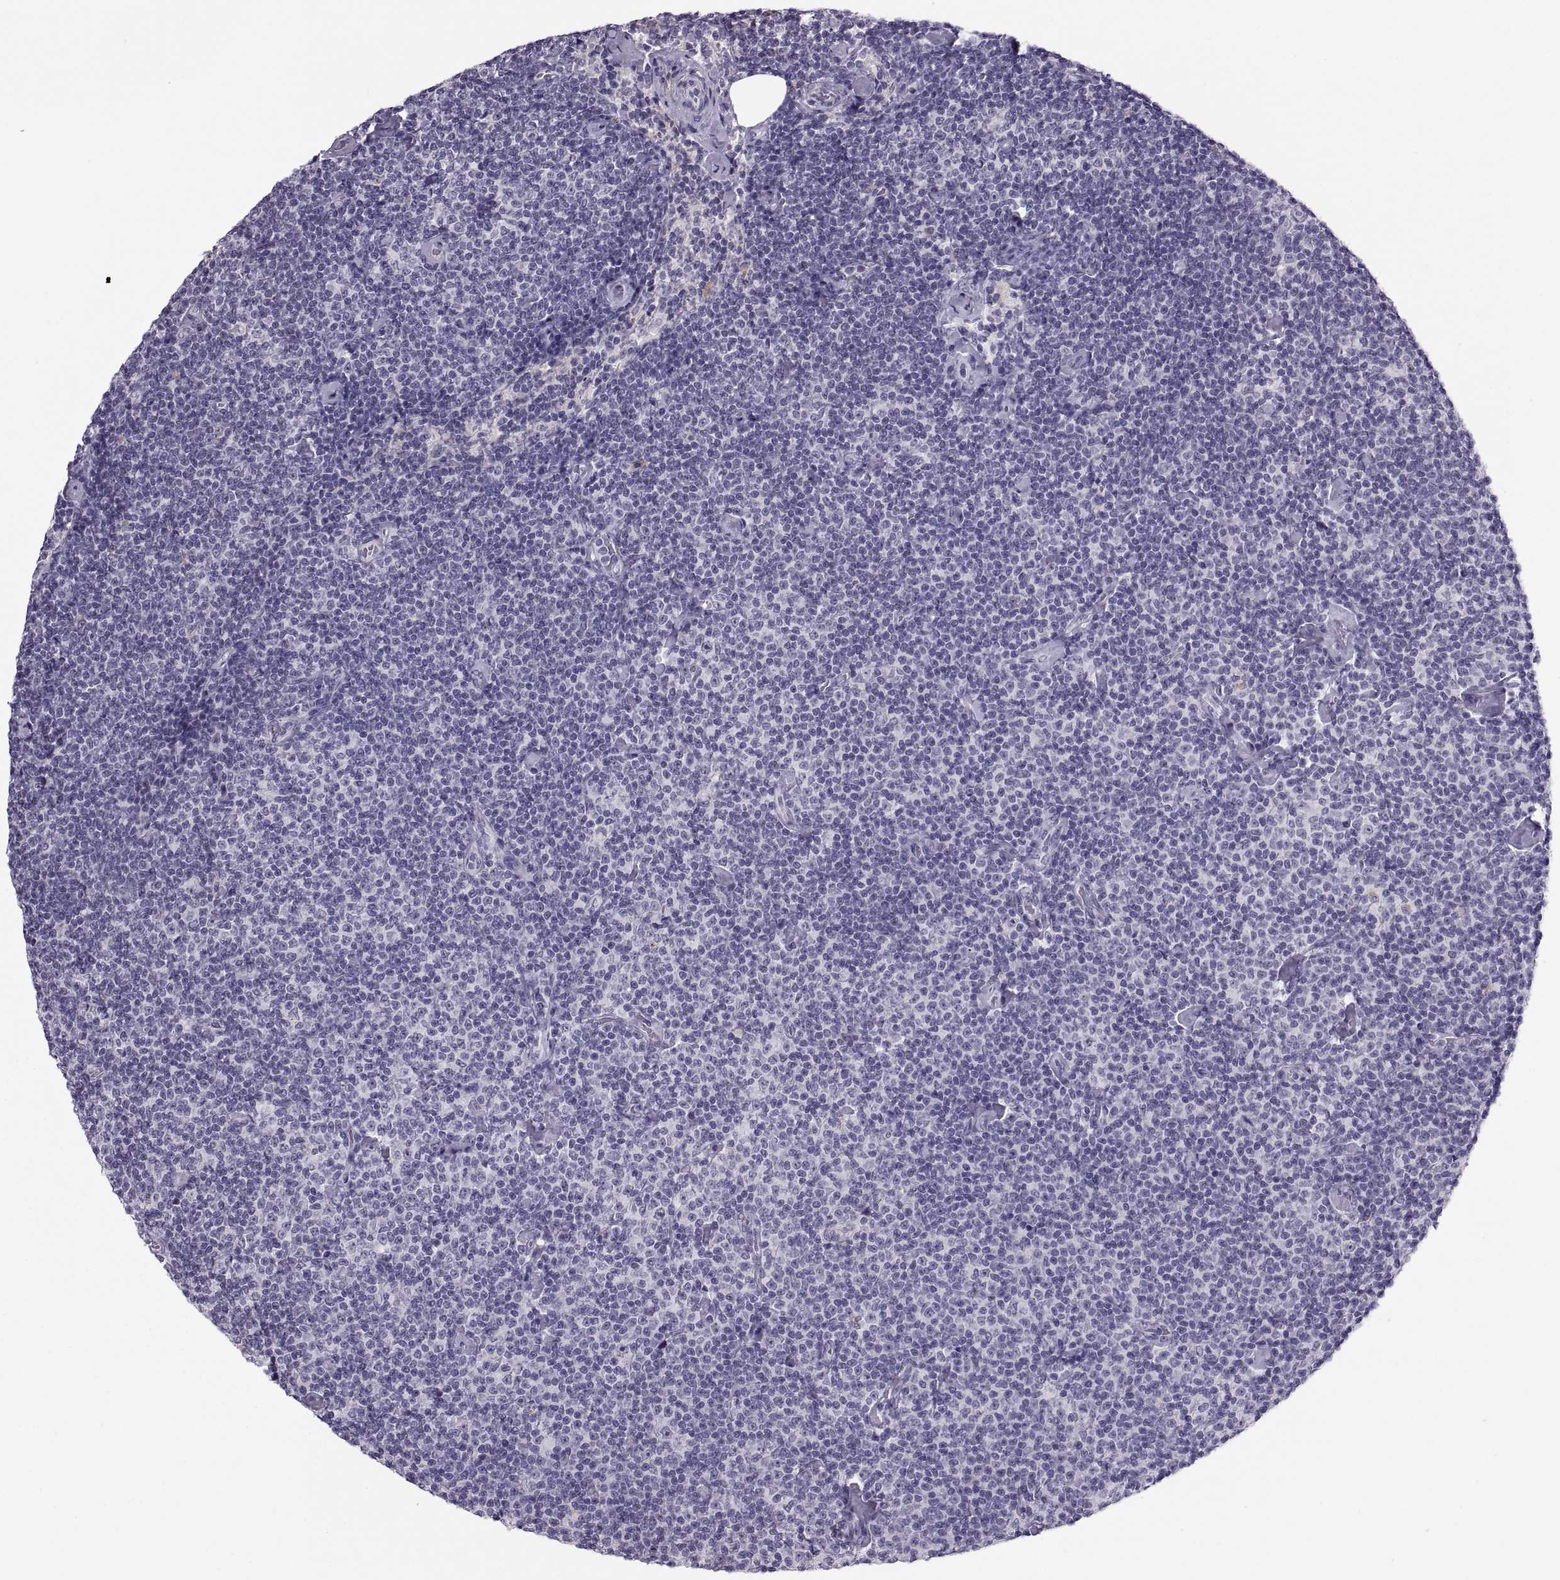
{"staining": {"intensity": "negative", "quantity": "none", "location": "none"}, "tissue": "lymphoma", "cell_type": "Tumor cells", "image_type": "cancer", "snomed": [{"axis": "morphology", "description": "Malignant lymphoma, non-Hodgkin's type, Low grade"}, {"axis": "topography", "description": "Lymph node"}], "caption": "Low-grade malignant lymphoma, non-Hodgkin's type was stained to show a protein in brown. There is no significant positivity in tumor cells.", "gene": "MAGEB18", "patient": {"sex": "male", "age": 81}}